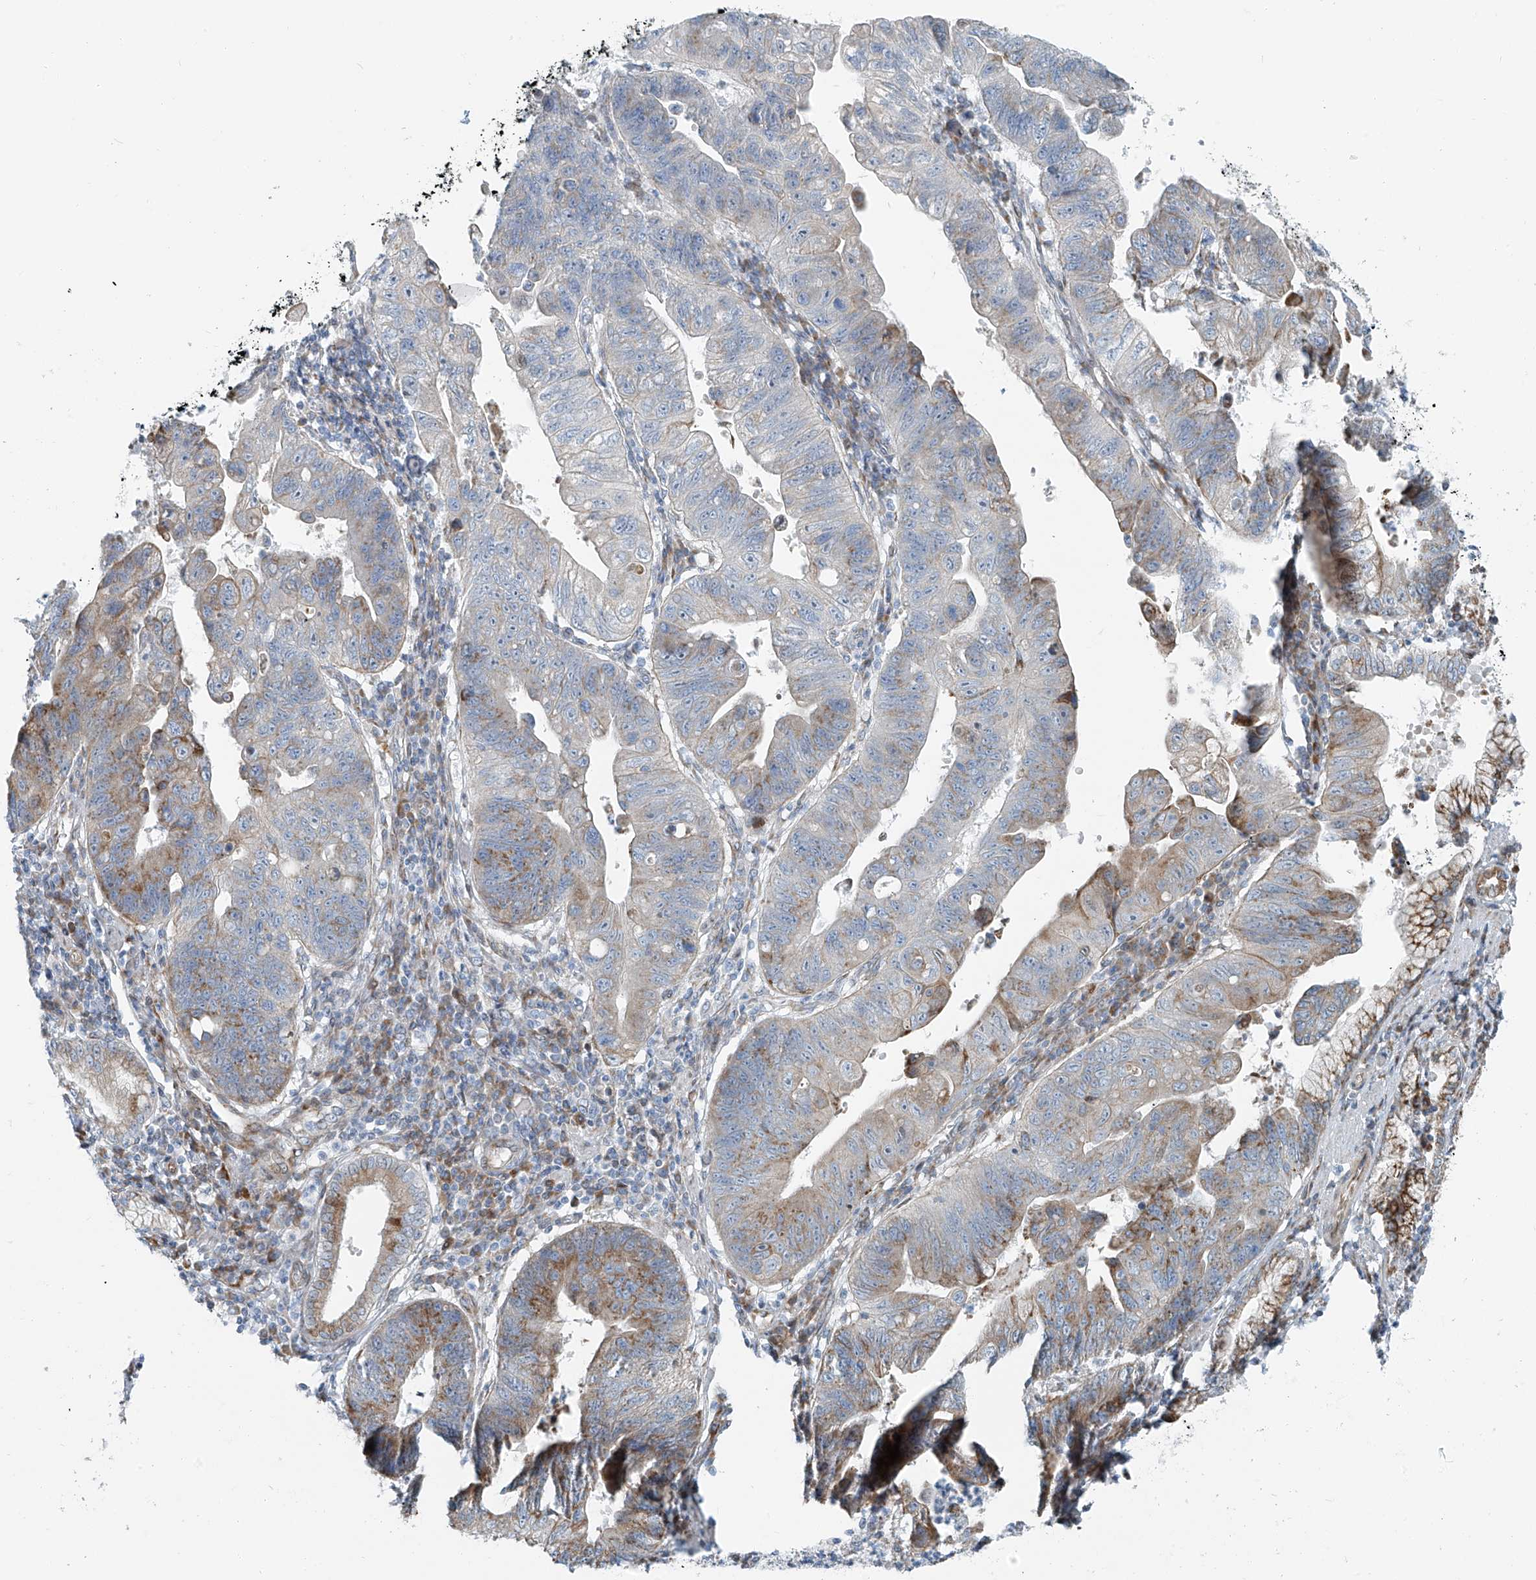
{"staining": {"intensity": "moderate", "quantity": "<25%", "location": "cytoplasmic/membranous"}, "tissue": "stomach cancer", "cell_type": "Tumor cells", "image_type": "cancer", "snomed": [{"axis": "morphology", "description": "Adenocarcinoma, NOS"}, {"axis": "topography", "description": "Stomach"}], "caption": "Moderate cytoplasmic/membranous protein positivity is appreciated in approximately <25% of tumor cells in stomach cancer (adenocarcinoma).", "gene": "HIC2", "patient": {"sex": "male", "age": 59}}